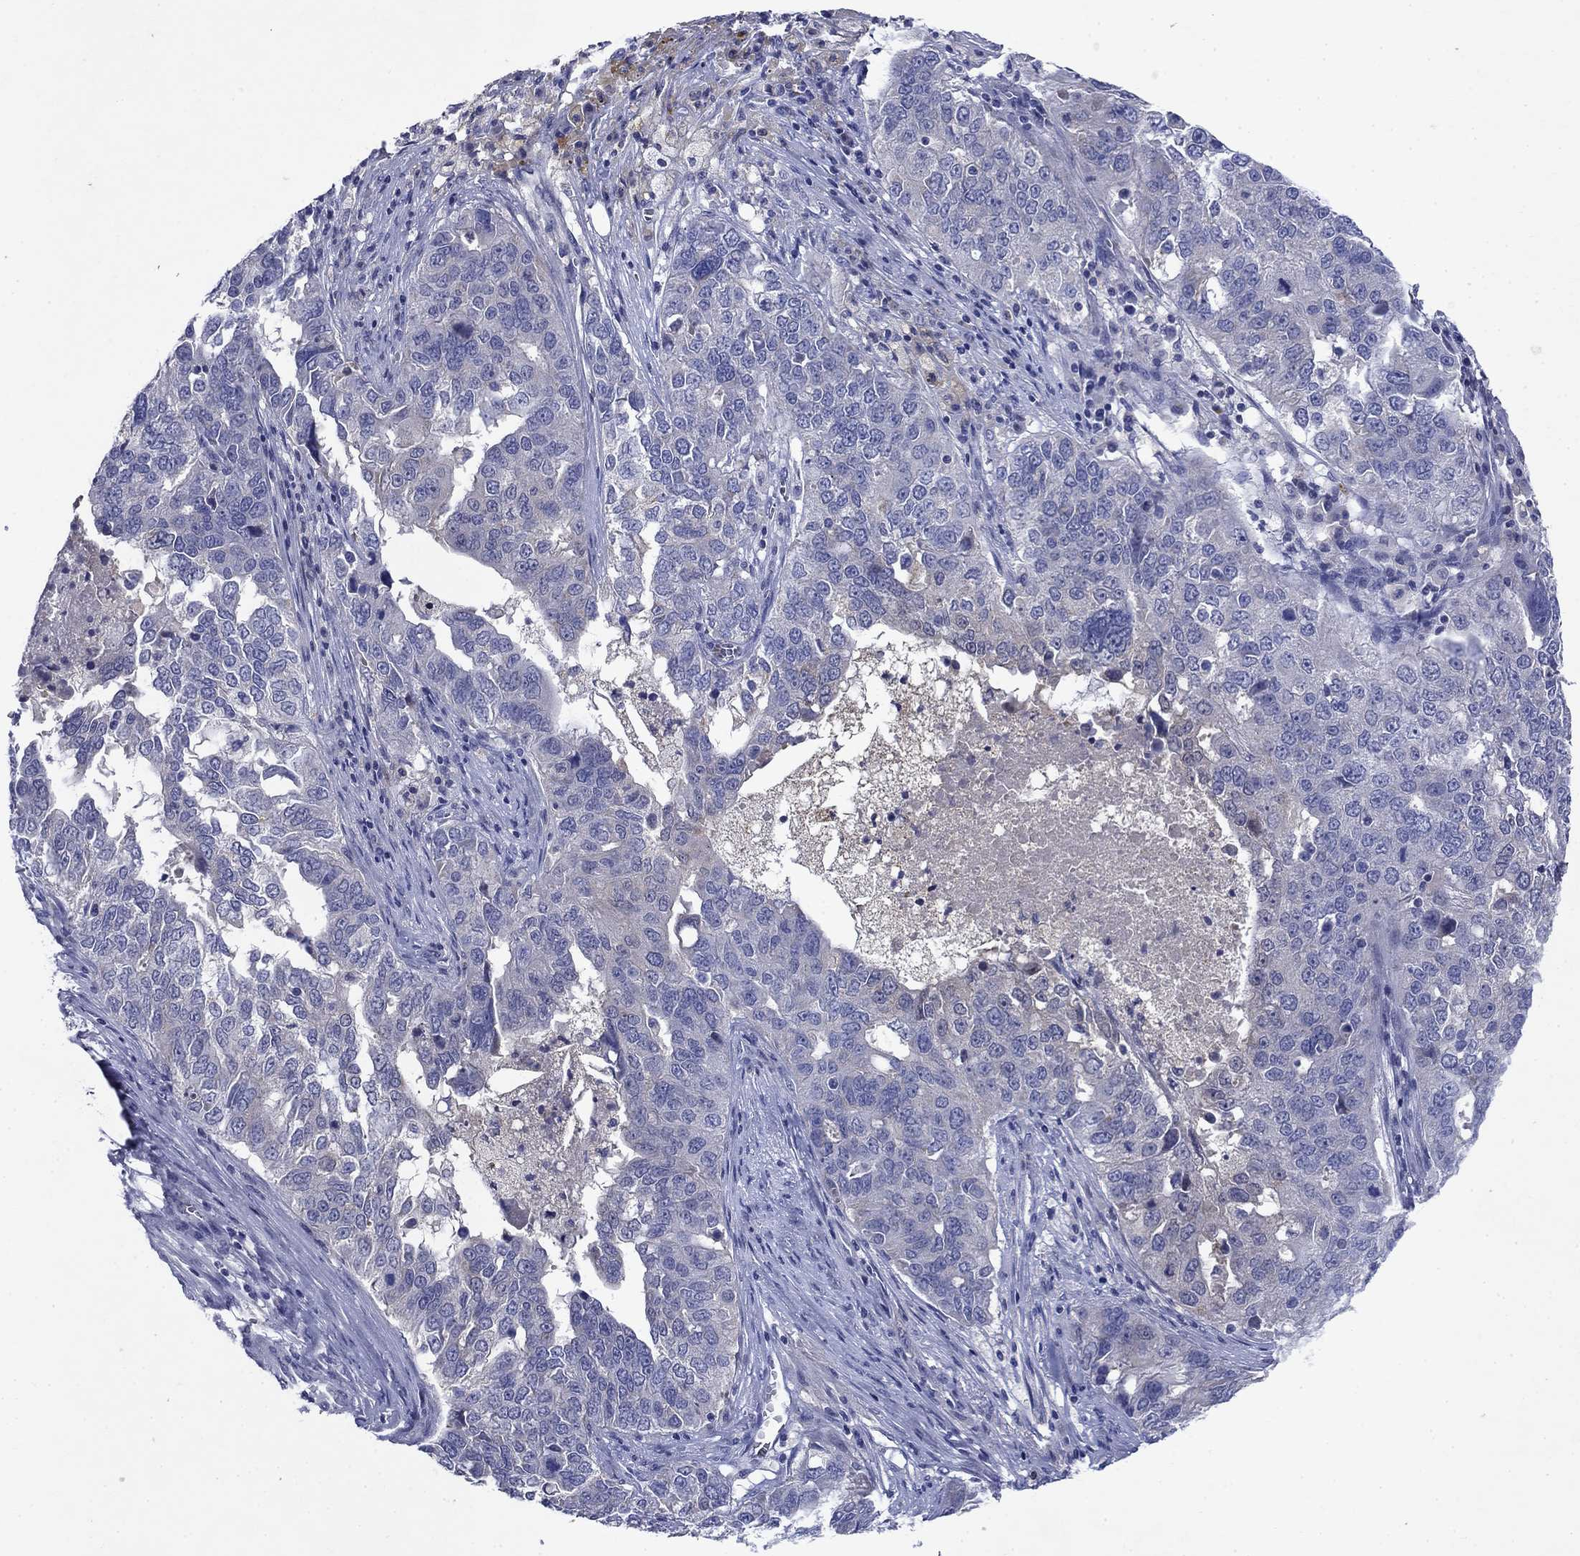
{"staining": {"intensity": "negative", "quantity": "none", "location": "none"}, "tissue": "ovarian cancer", "cell_type": "Tumor cells", "image_type": "cancer", "snomed": [{"axis": "morphology", "description": "Carcinoma, endometroid"}, {"axis": "topography", "description": "Soft tissue"}, {"axis": "topography", "description": "Ovary"}], "caption": "Immunohistochemistry photomicrograph of endometroid carcinoma (ovarian) stained for a protein (brown), which displays no positivity in tumor cells. (Stains: DAB (3,3'-diaminobenzidine) immunohistochemistry (IHC) with hematoxylin counter stain, Microscopy: brightfield microscopy at high magnification).", "gene": "STAB2", "patient": {"sex": "female", "age": 52}}